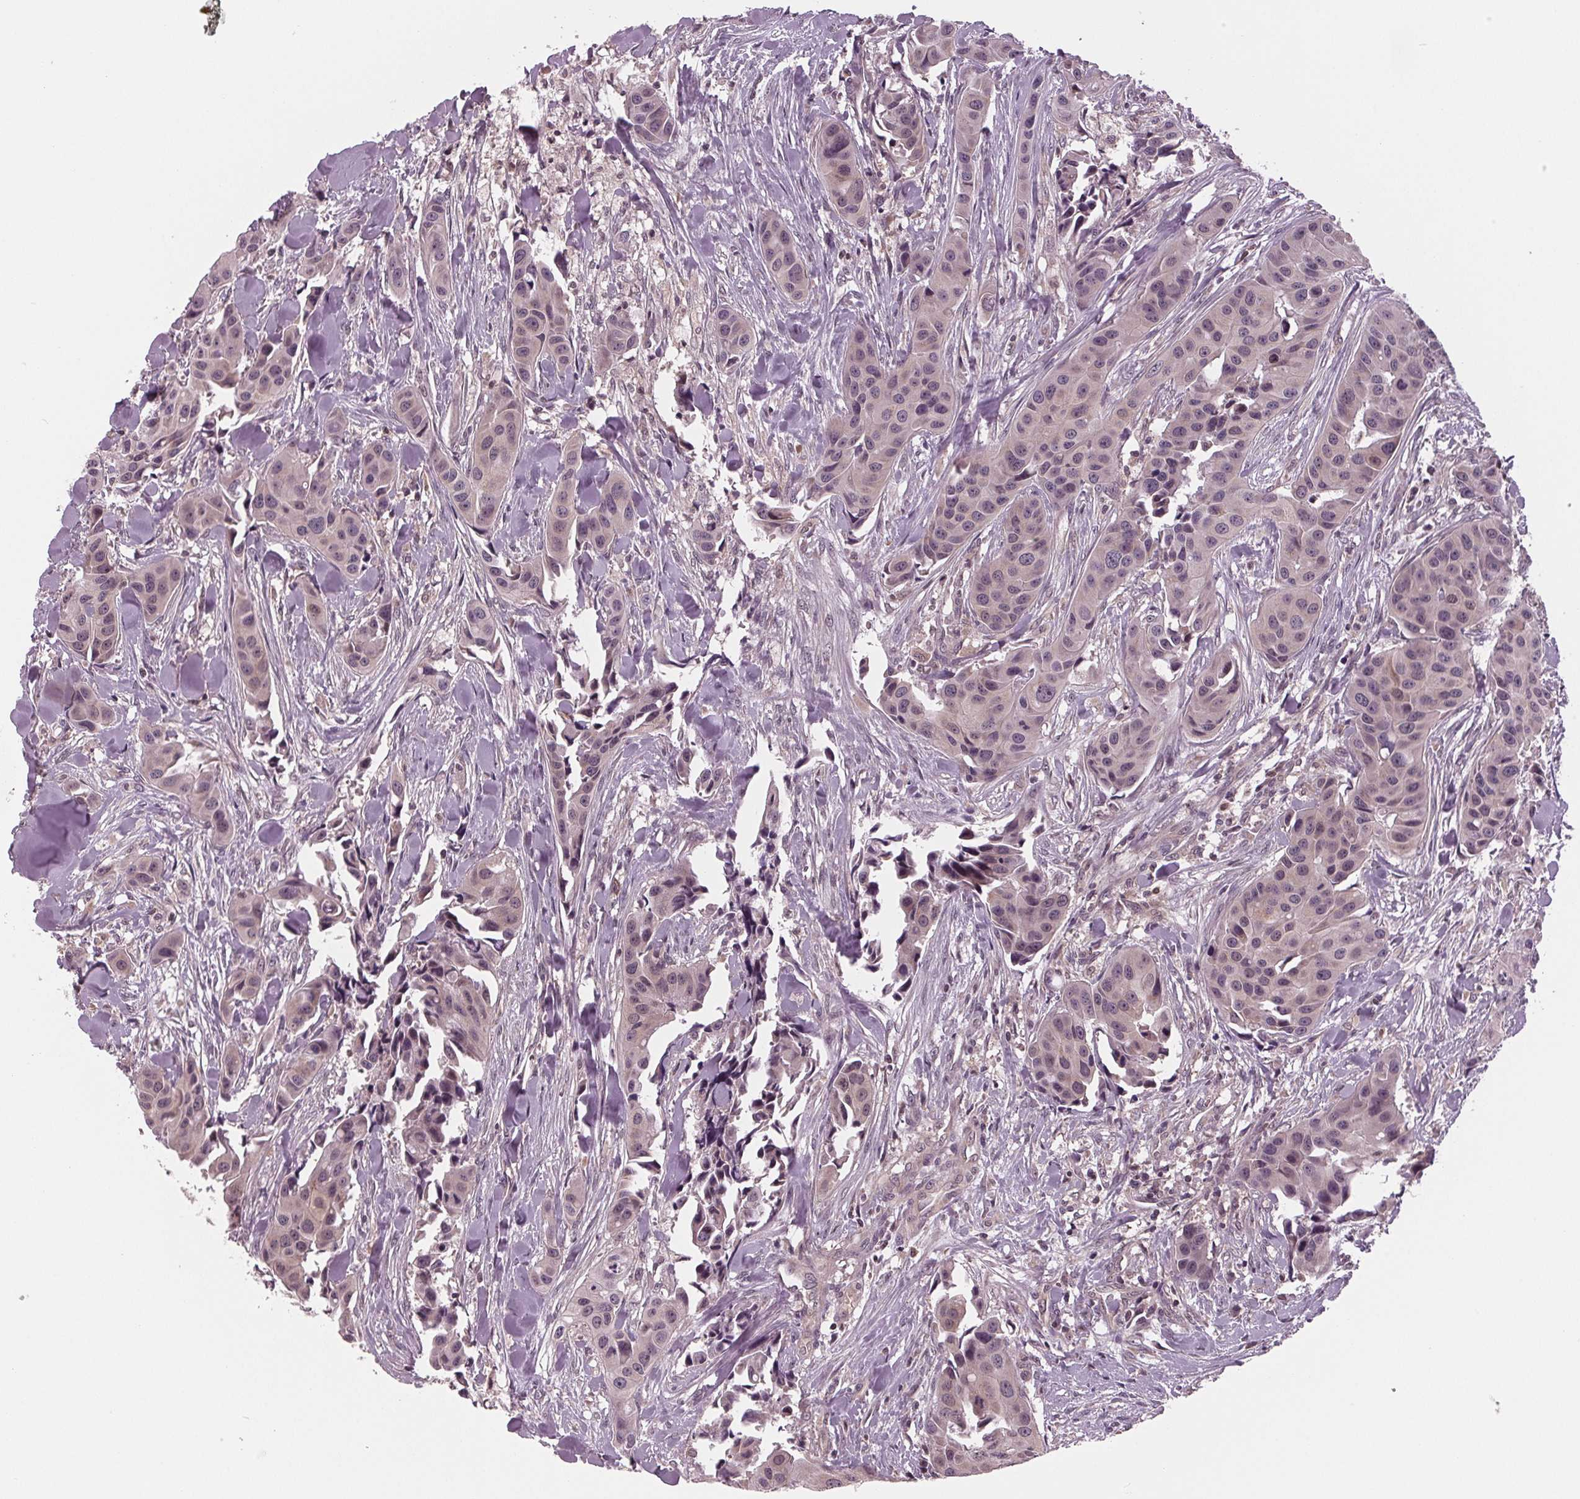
{"staining": {"intensity": "negative", "quantity": "none", "location": "none"}, "tissue": "head and neck cancer", "cell_type": "Tumor cells", "image_type": "cancer", "snomed": [{"axis": "morphology", "description": "Adenocarcinoma, NOS"}, {"axis": "topography", "description": "Head-Neck"}], "caption": "Human adenocarcinoma (head and neck) stained for a protein using immunohistochemistry shows no staining in tumor cells.", "gene": "STAT3", "patient": {"sex": "male", "age": 76}}